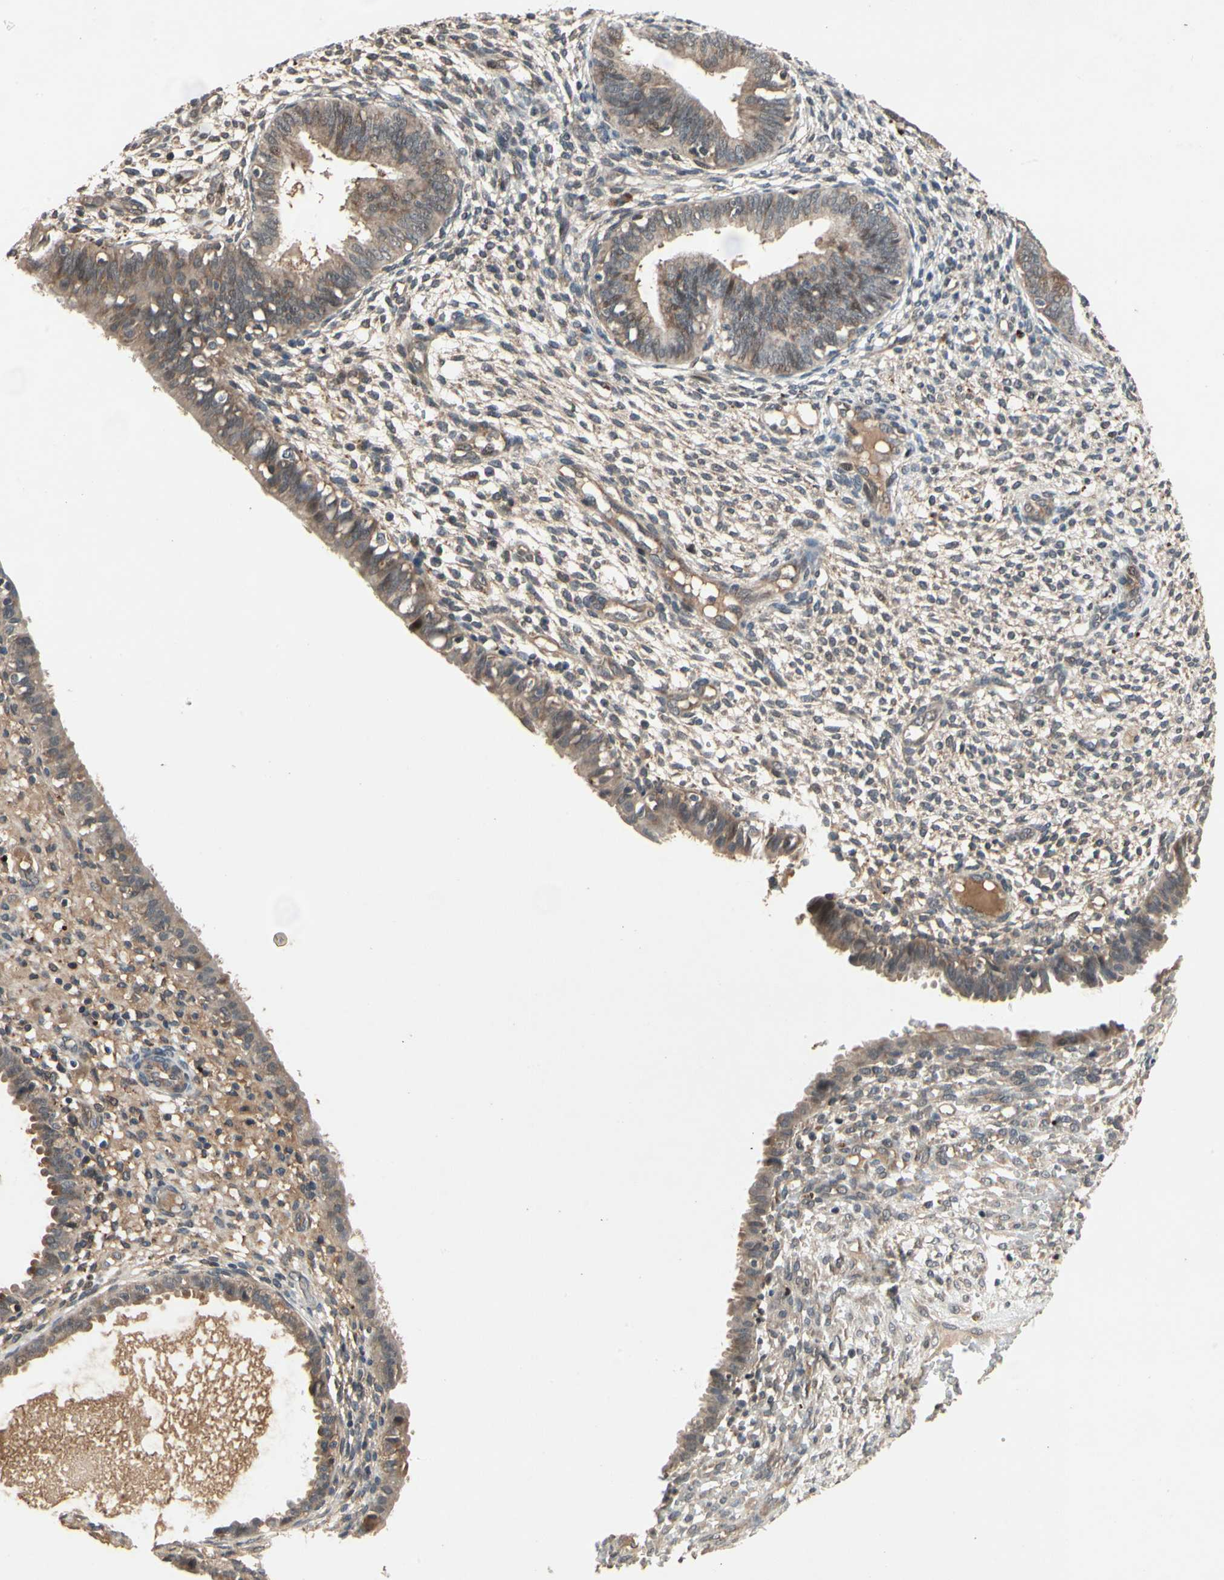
{"staining": {"intensity": "weak", "quantity": "<25%", "location": "cytoplasmic/membranous"}, "tissue": "endometrium", "cell_type": "Cells in endometrial stroma", "image_type": "normal", "snomed": [{"axis": "morphology", "description": "Normal tissue, NOS"}, {"axis": "topography", "description": "Endometrium"}], "caption": "Cells in endometrial stroma show no significant protein staining in normal endometrium. (DAB immunohistochemistry (IHC) with hematoxylin counter stain).", "gene": "DPY19L3", "patient": {"sex": "female", "age": 61}}